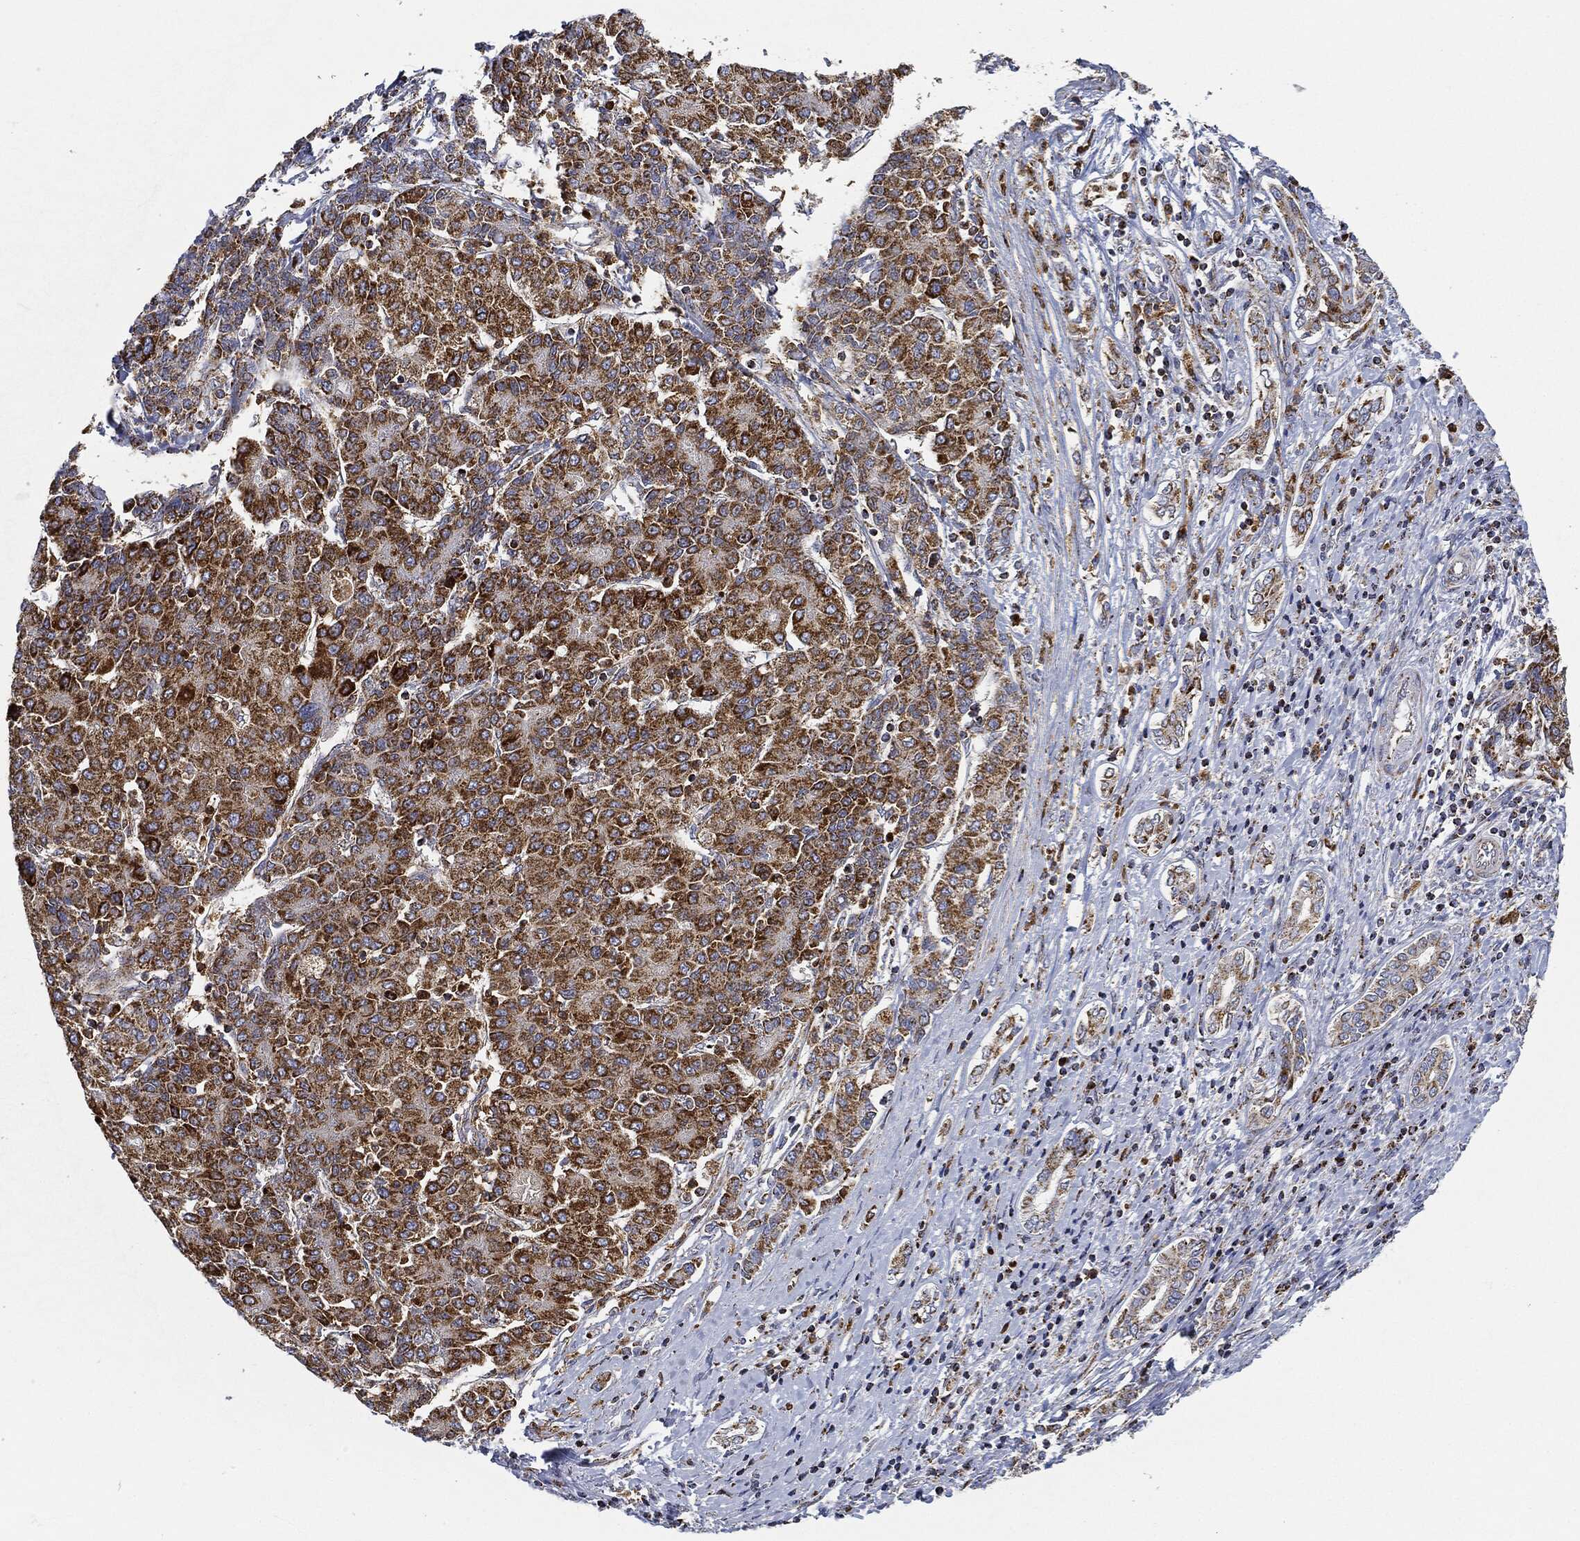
{"staining": {"intensity": "strong", "quantity": ">75%", "location": "cytoplasmic/membranous"}, "tissue": "liver cancer", "cell_type": "Tumor cells", "image_type": "cancer", "snomed": [{"axis": "morphology", "description": "Carcinoma, Hepatocellular, NOS"}, {"axis": "topography", "description": "Liver"}], "caption": "An image of human liver hepatocellular carcinoma stained for a protein displays strong cytoplasmic/membranous brown staining in tumor cells.", "gene": "CAPN15", "patient": {"sex": "male", "age": 65}}